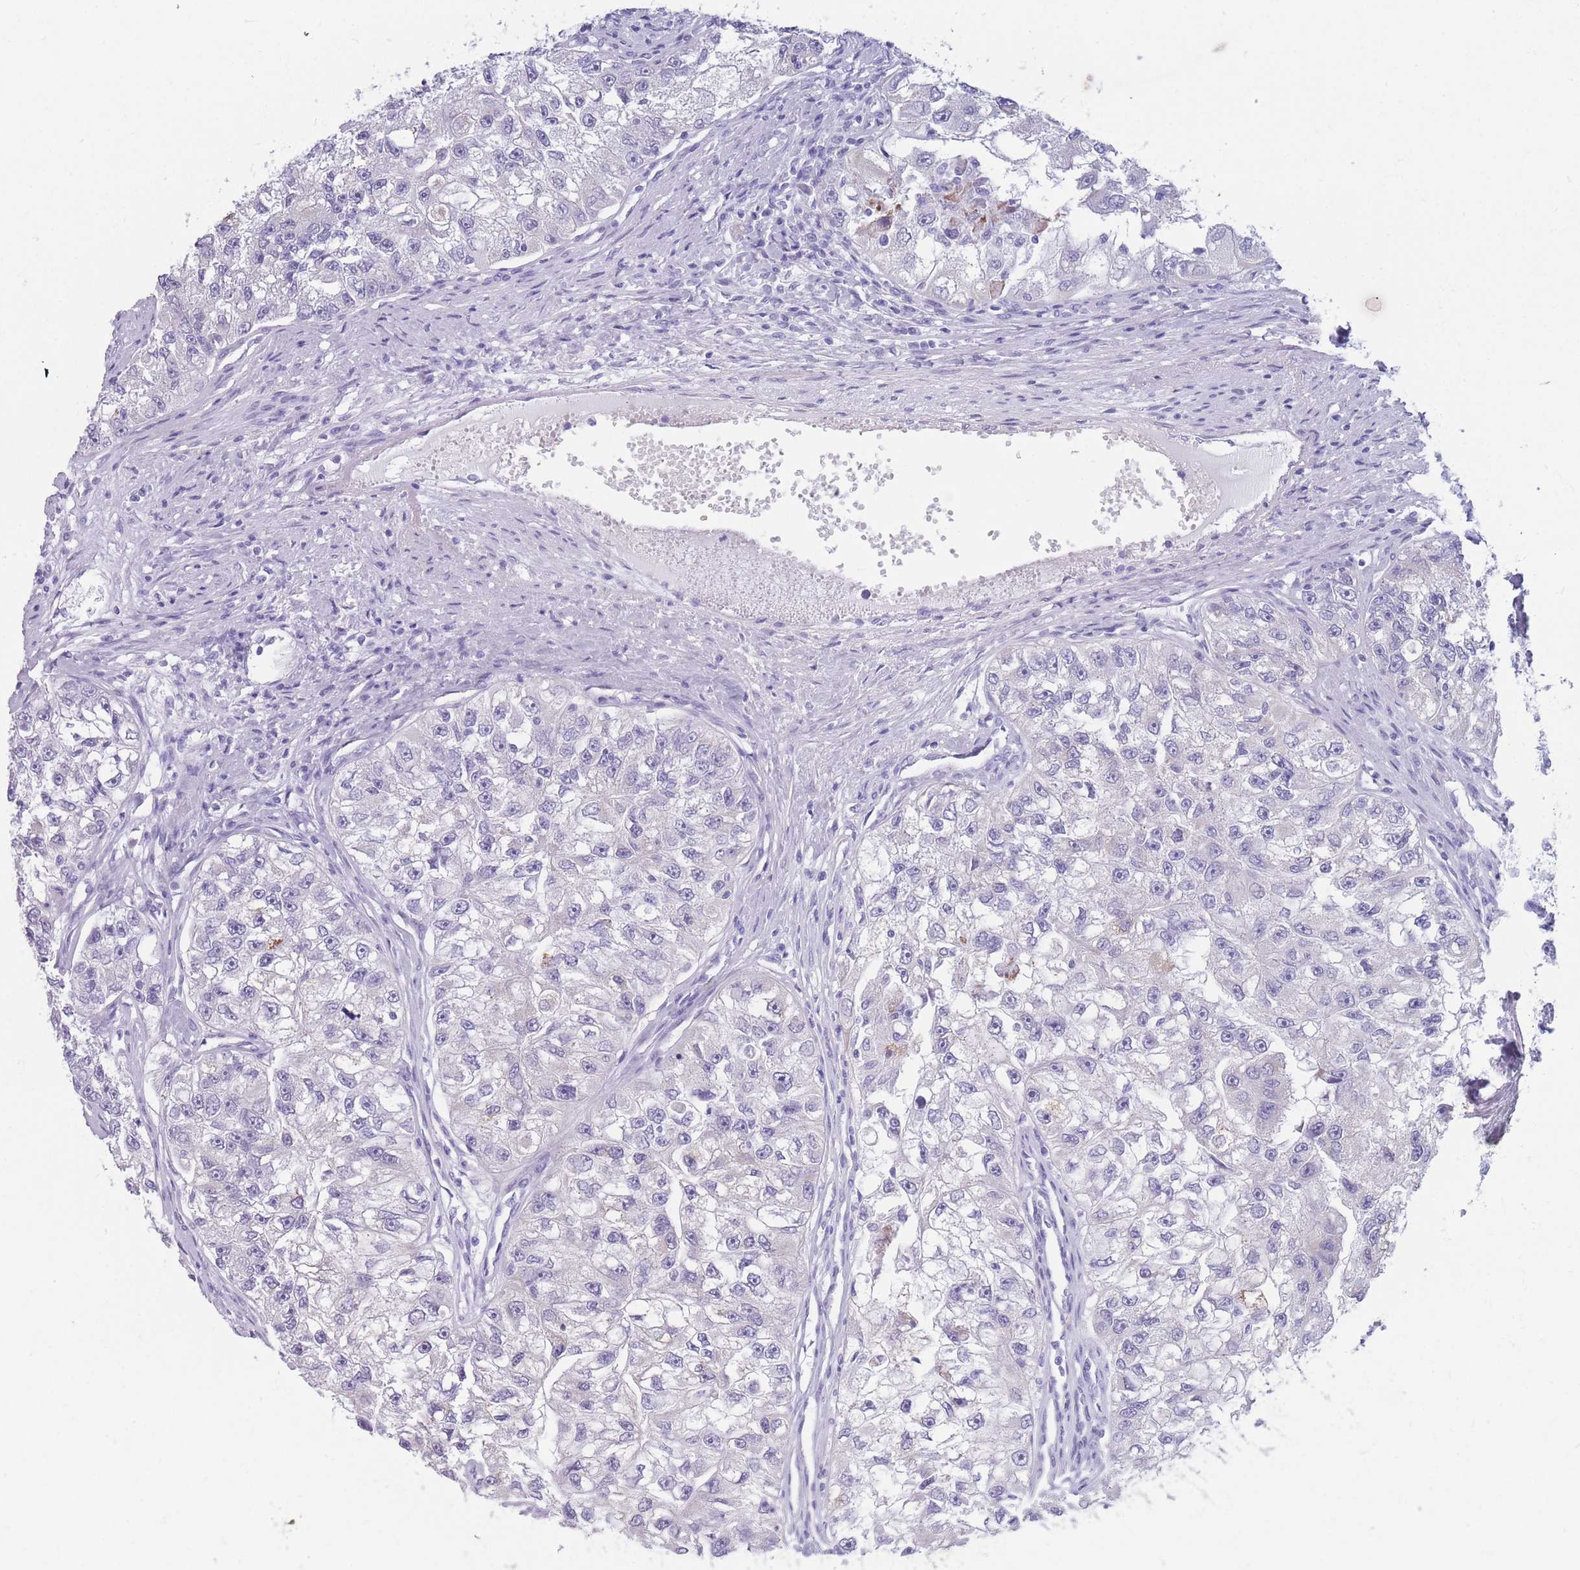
{"staining": {"intensity": "negative", "quantity": "none", "location": "none"}, "tissue": "renal cancer", "cell_type": "Tumor cells", "image_type": "cancer", "snomed": [{"axis": "morphology", "description": "Adenocarcinoma, NOS"}, {"axis": "topography", "description": "Kidney"}], "caption": "Tumor cells show no significant protein staining in adenocarcinoma (renal).", "gene": "COL27A1", "patient": {"sex": "male", "age": 63}}